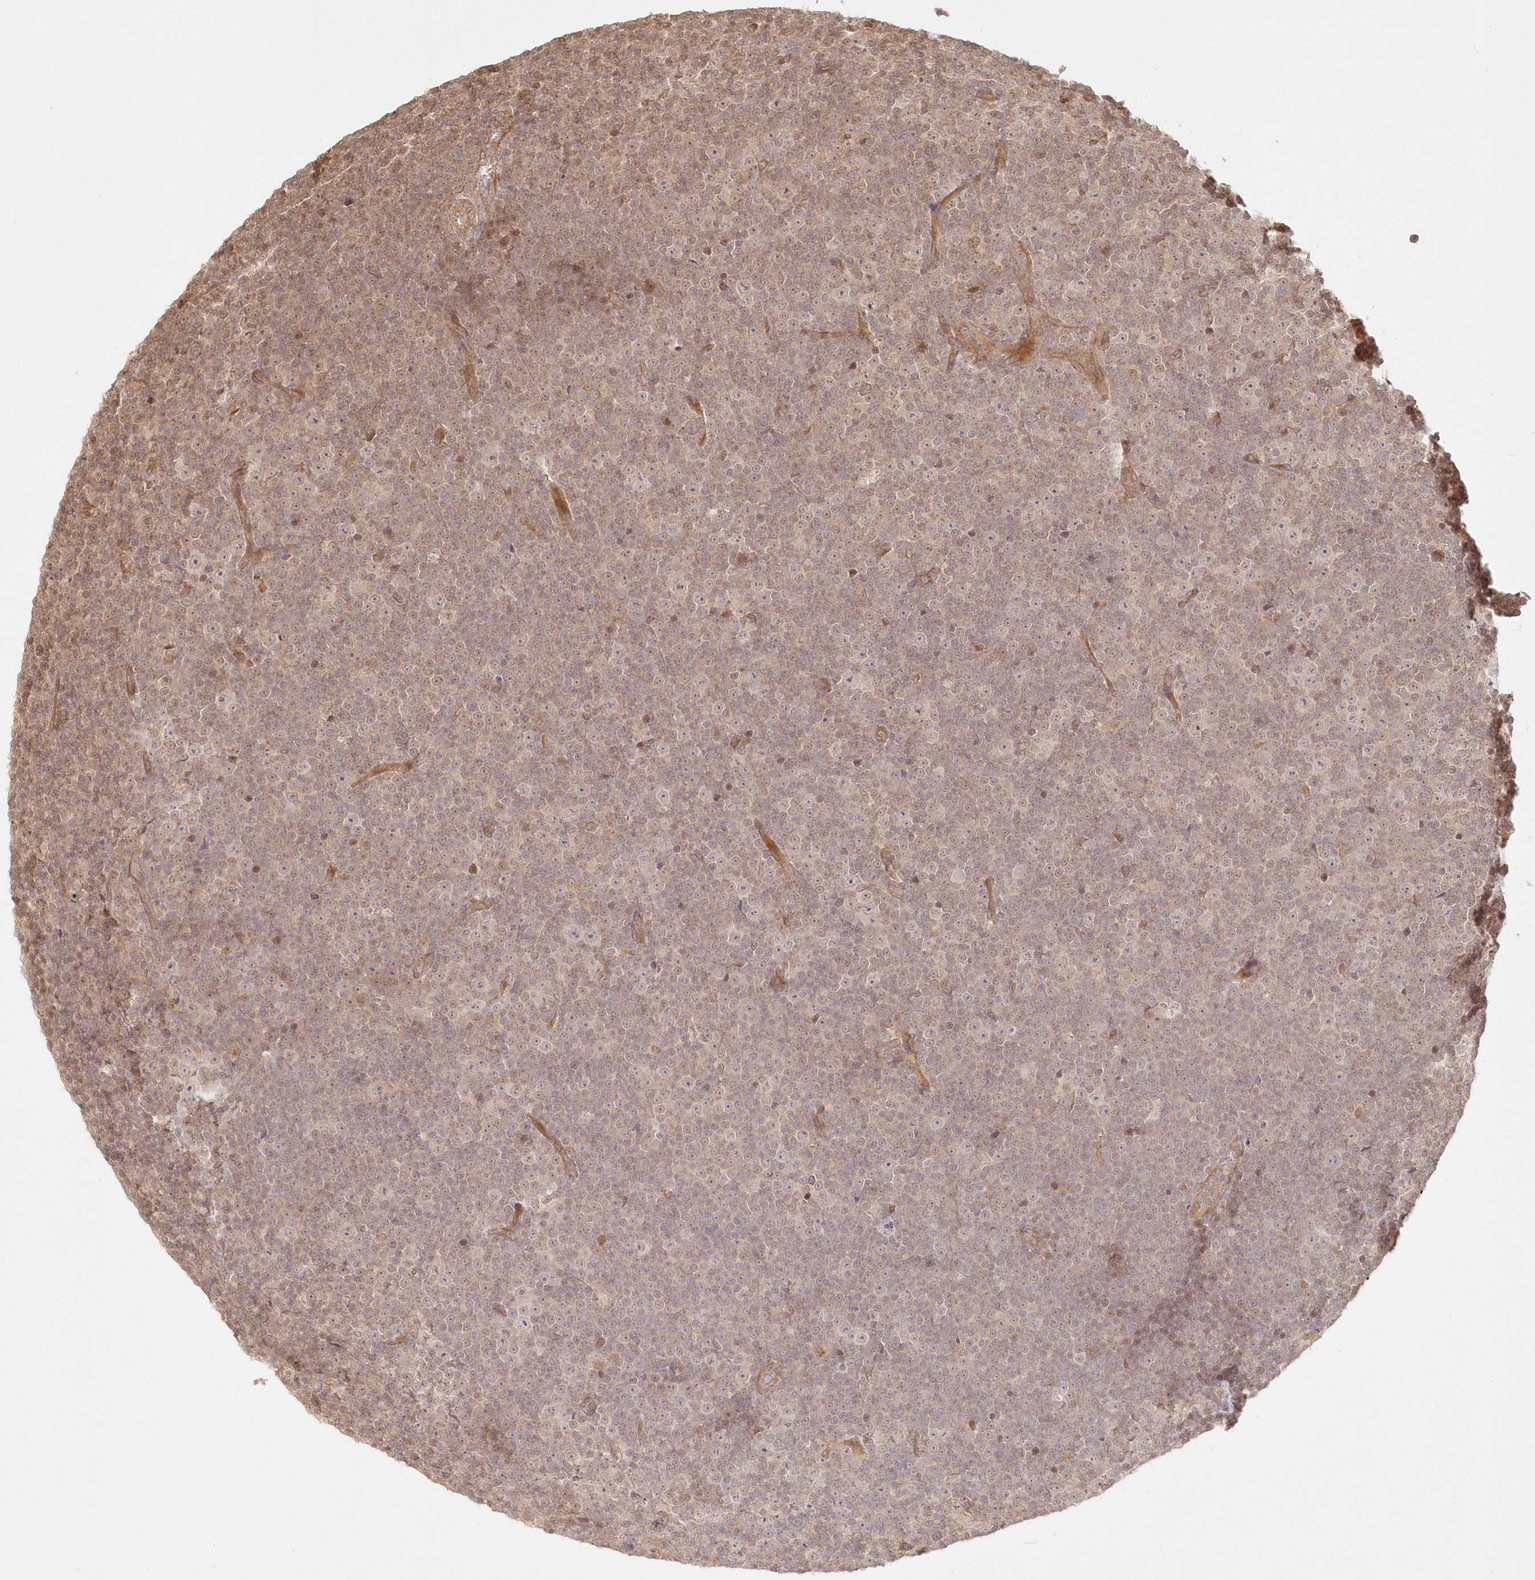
{"staining": {"intensity": "weak", "quantity": "25%-75%", "location": "cytoplasmic/membranous"}, "tissue": "lymphoma", "cell_type": "Tumor cells", "image_type": "cancer", "snomed": [{"axis": "morphology", "description": "Malignant lymphoma, non-Hodgkin's type, Low grade"}, {"axis": "topography", "description": "Lymph node"}], "caption": "Approximately 25%-75% of tumor cells in human malignant lymphoma, non-Hodgkin's type (low-grade) display weak cytoplasmic/membranous protein positivity as visualized by brown immunohistochemical staining.", "gene": "KIAA0232", "patient": {"sex": "female", "age": 67}}